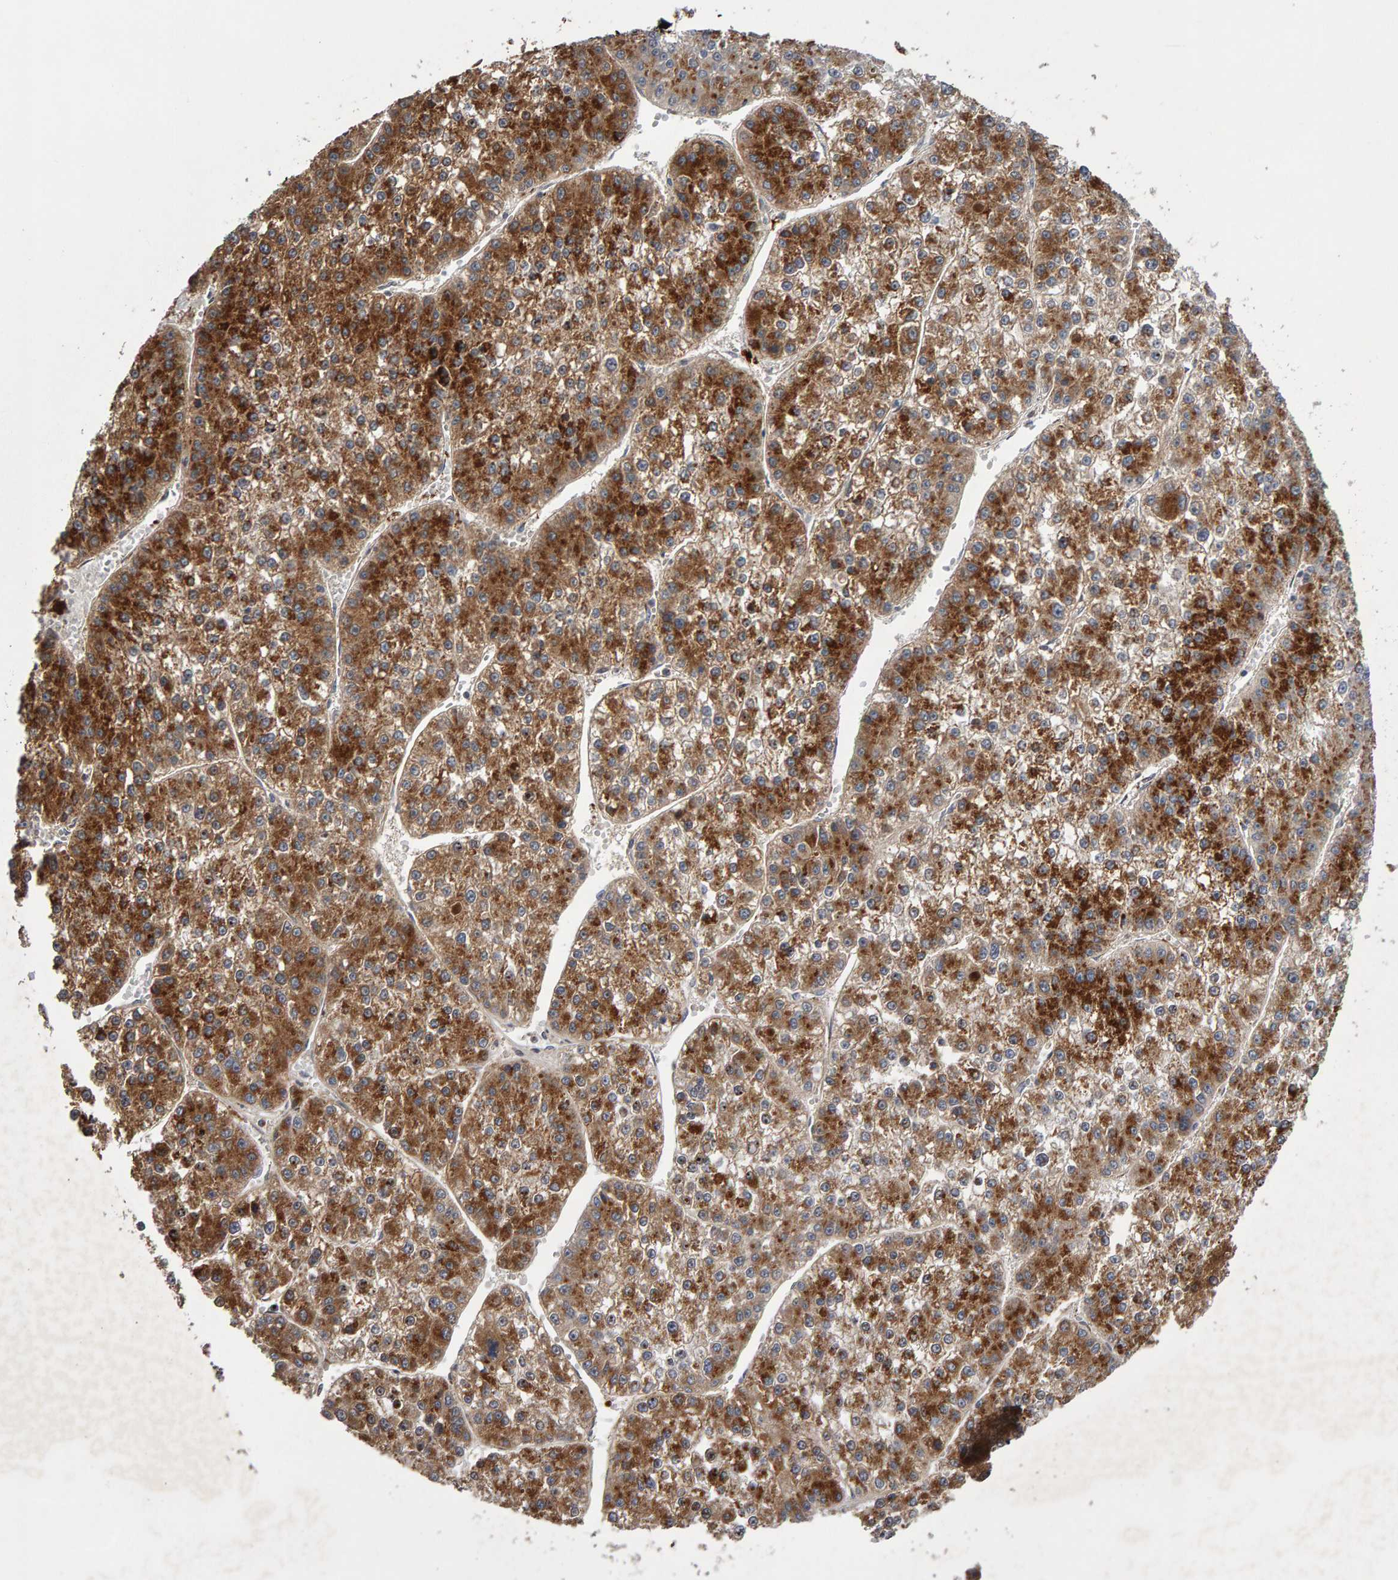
{"staining": {"intensity": "strong", "quantity": ">75%", "location": "cytoplasmic/membranous"}, "tissue": "liver cancer", "cell_type": "Tumor cells", "image_type": "cancer", "snomed": [{"axis": "morphology", "description": "Carcinoma, Hepatocellular, NOS"}, {"axis": "topography", "description": "Liver"}], "caption": "Human hepatocellular carcinoma (liver) stained with a brown dye displays strong cytoplasmic/membranous positive staining in about >75% of tumor cells.", "gene": "CANT1", "patient": {"sex": "female", "age": 73}}